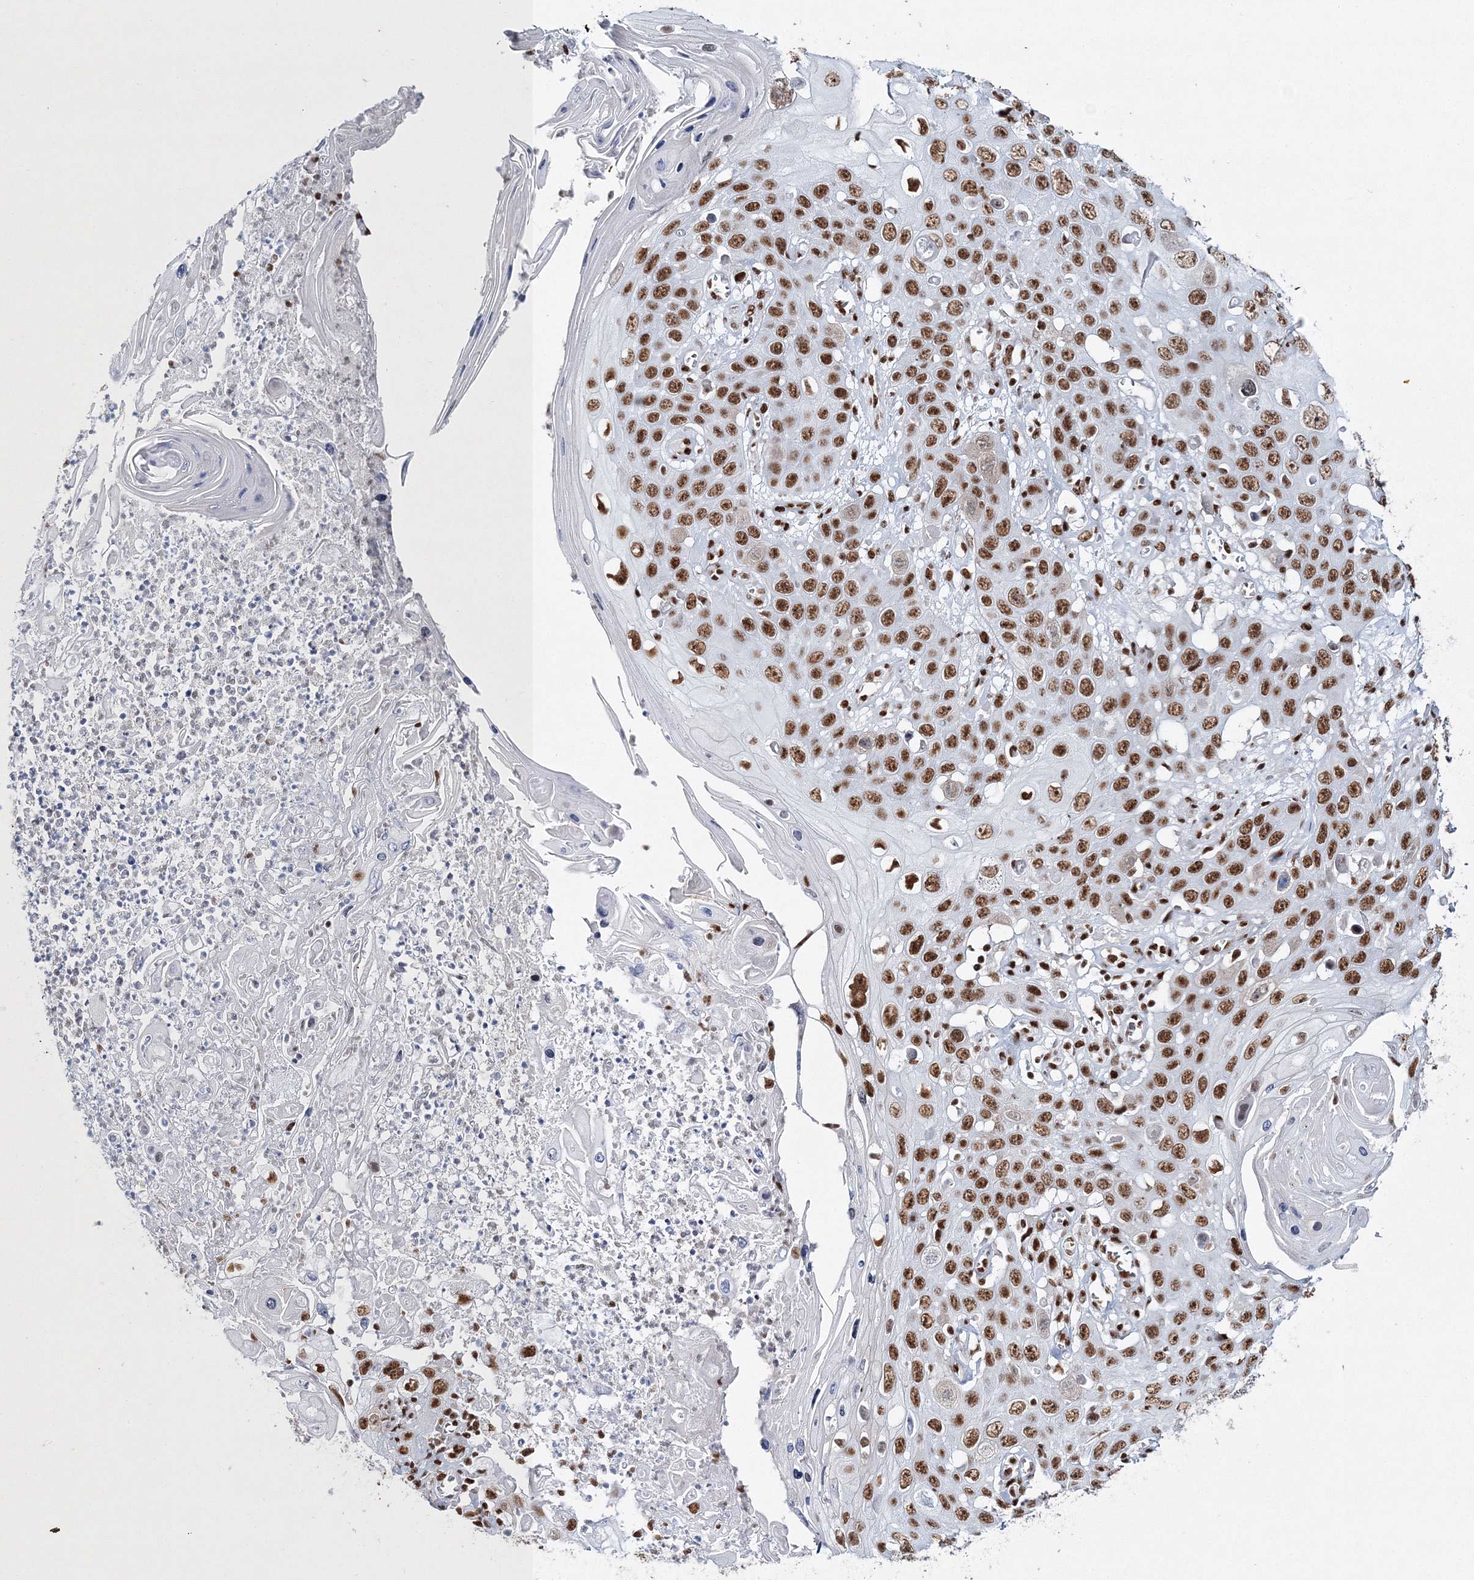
{"staining": {"intensity": "strong", "quantity": ">75%", "location": "nuclear"}, "tissue": "skin cancer", "cell_type": "Tumor cells", "image_type": "cancer", "snomed": [{"axis": "morphology", "description": "Squamous cell carcinoma, NOS"}, {"axis": "topography", "description": "Skin"}], "caption": "Skin cancer tissue shows strong nuclear positivity in about >75% of tumor cells, visualized by immunohistochemistry.", "gene": "QRICH1", "patient": {"sex": "male", "age": 55}}